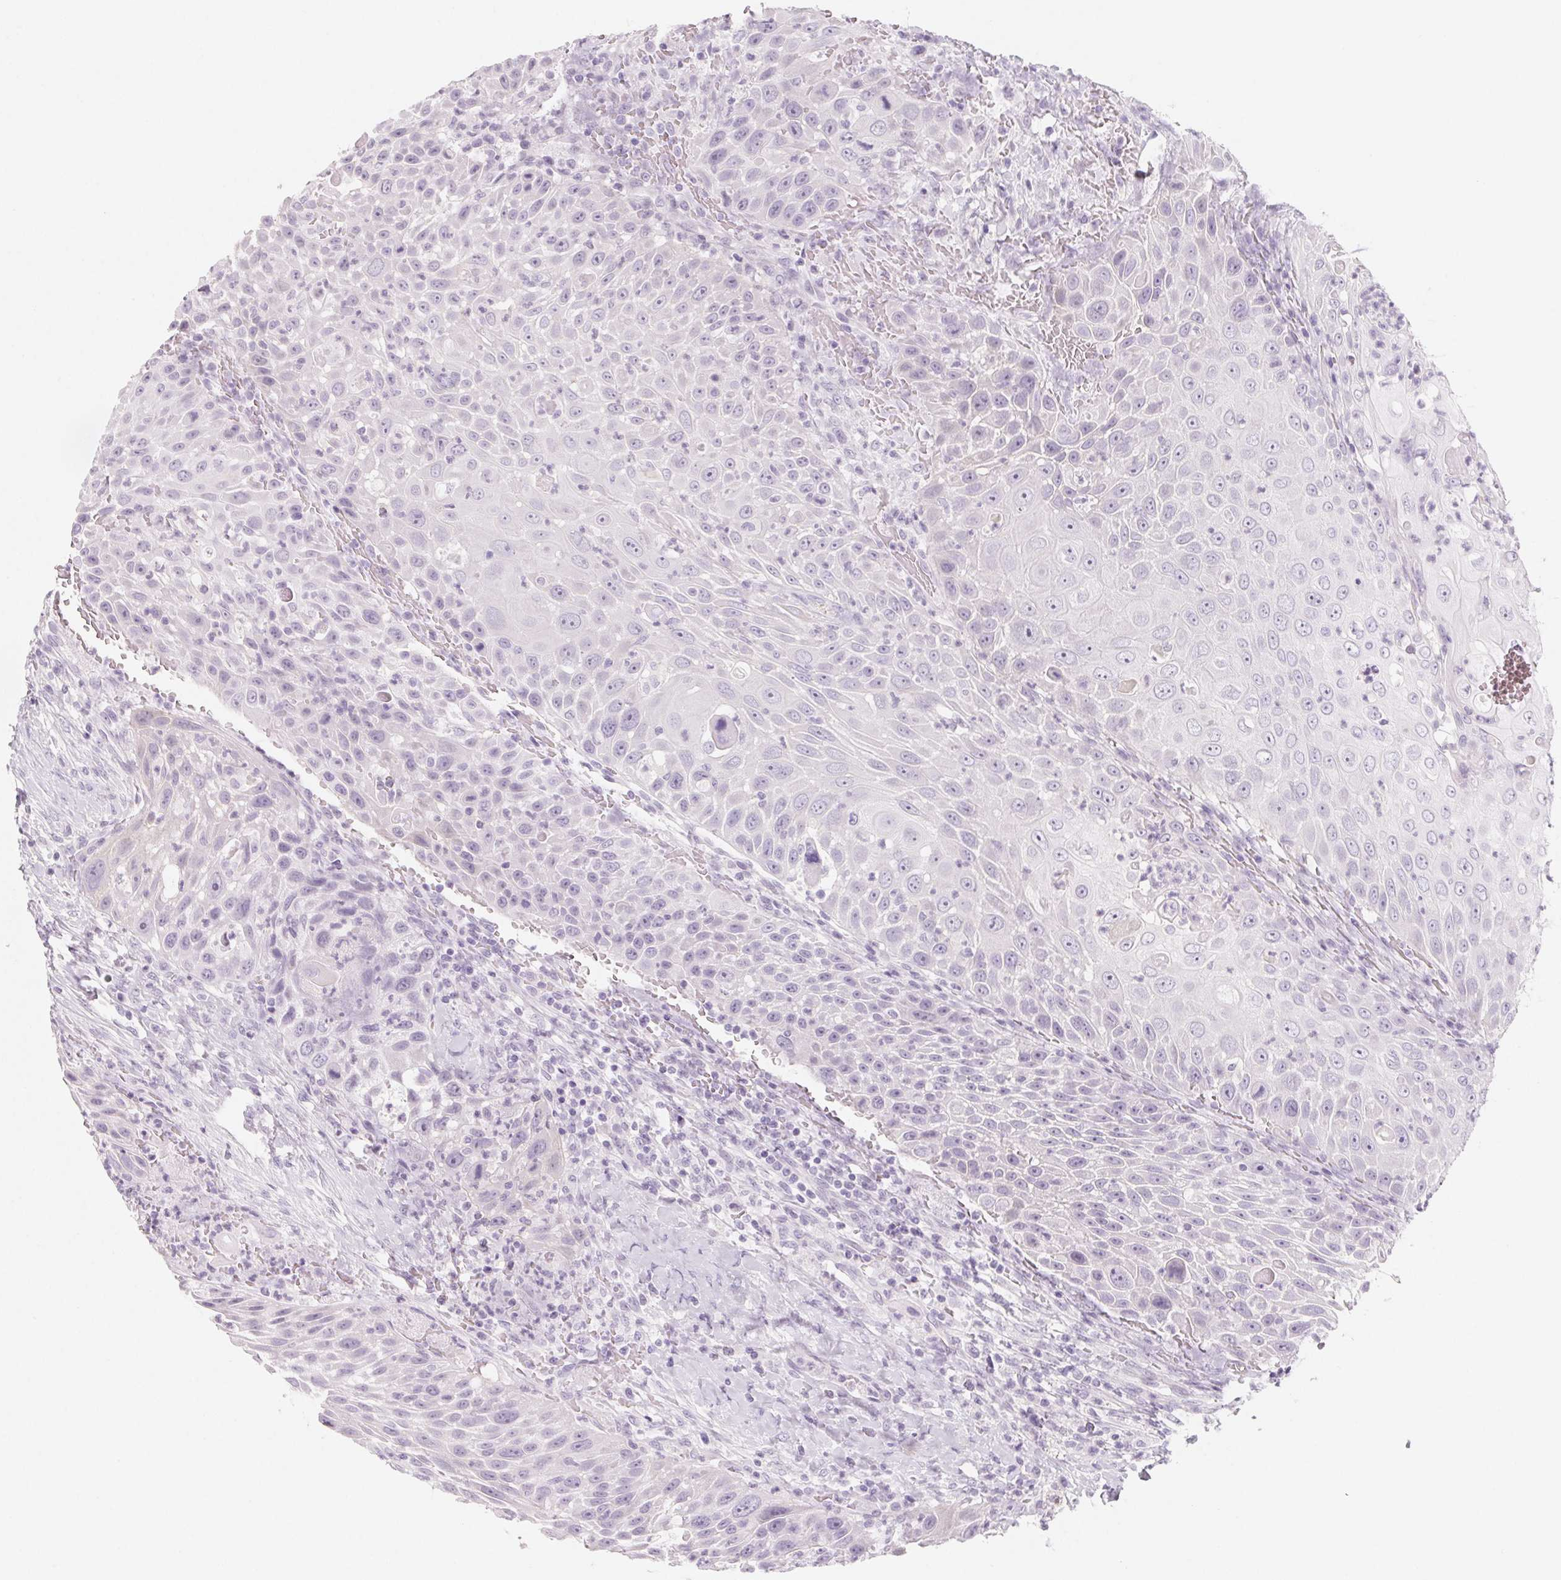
{"staining": {"intensity": "negative", "quantity": "none", "location": "none"}, "tissue": "head and neck cancer", "cell_type": "Tumor cells", "image_type": "cancer", "snomed": [{"axis": "morphology", "description": "Squamous cell carcinoma, NOS"}, {"axis": "topography", "description": "Head-Neck"}], "caption": "IHC histopathology image of head and neck cancer (squamous cell carcinoma) stained for a protein (brown), which exhibits no positivity in tumor cells. (Brightfield microscopy of DAB immunohistochemistry (IHC) at high magnification).", "gene": "SH3GL2", "patient": {"sex": "male", "age": 69}}